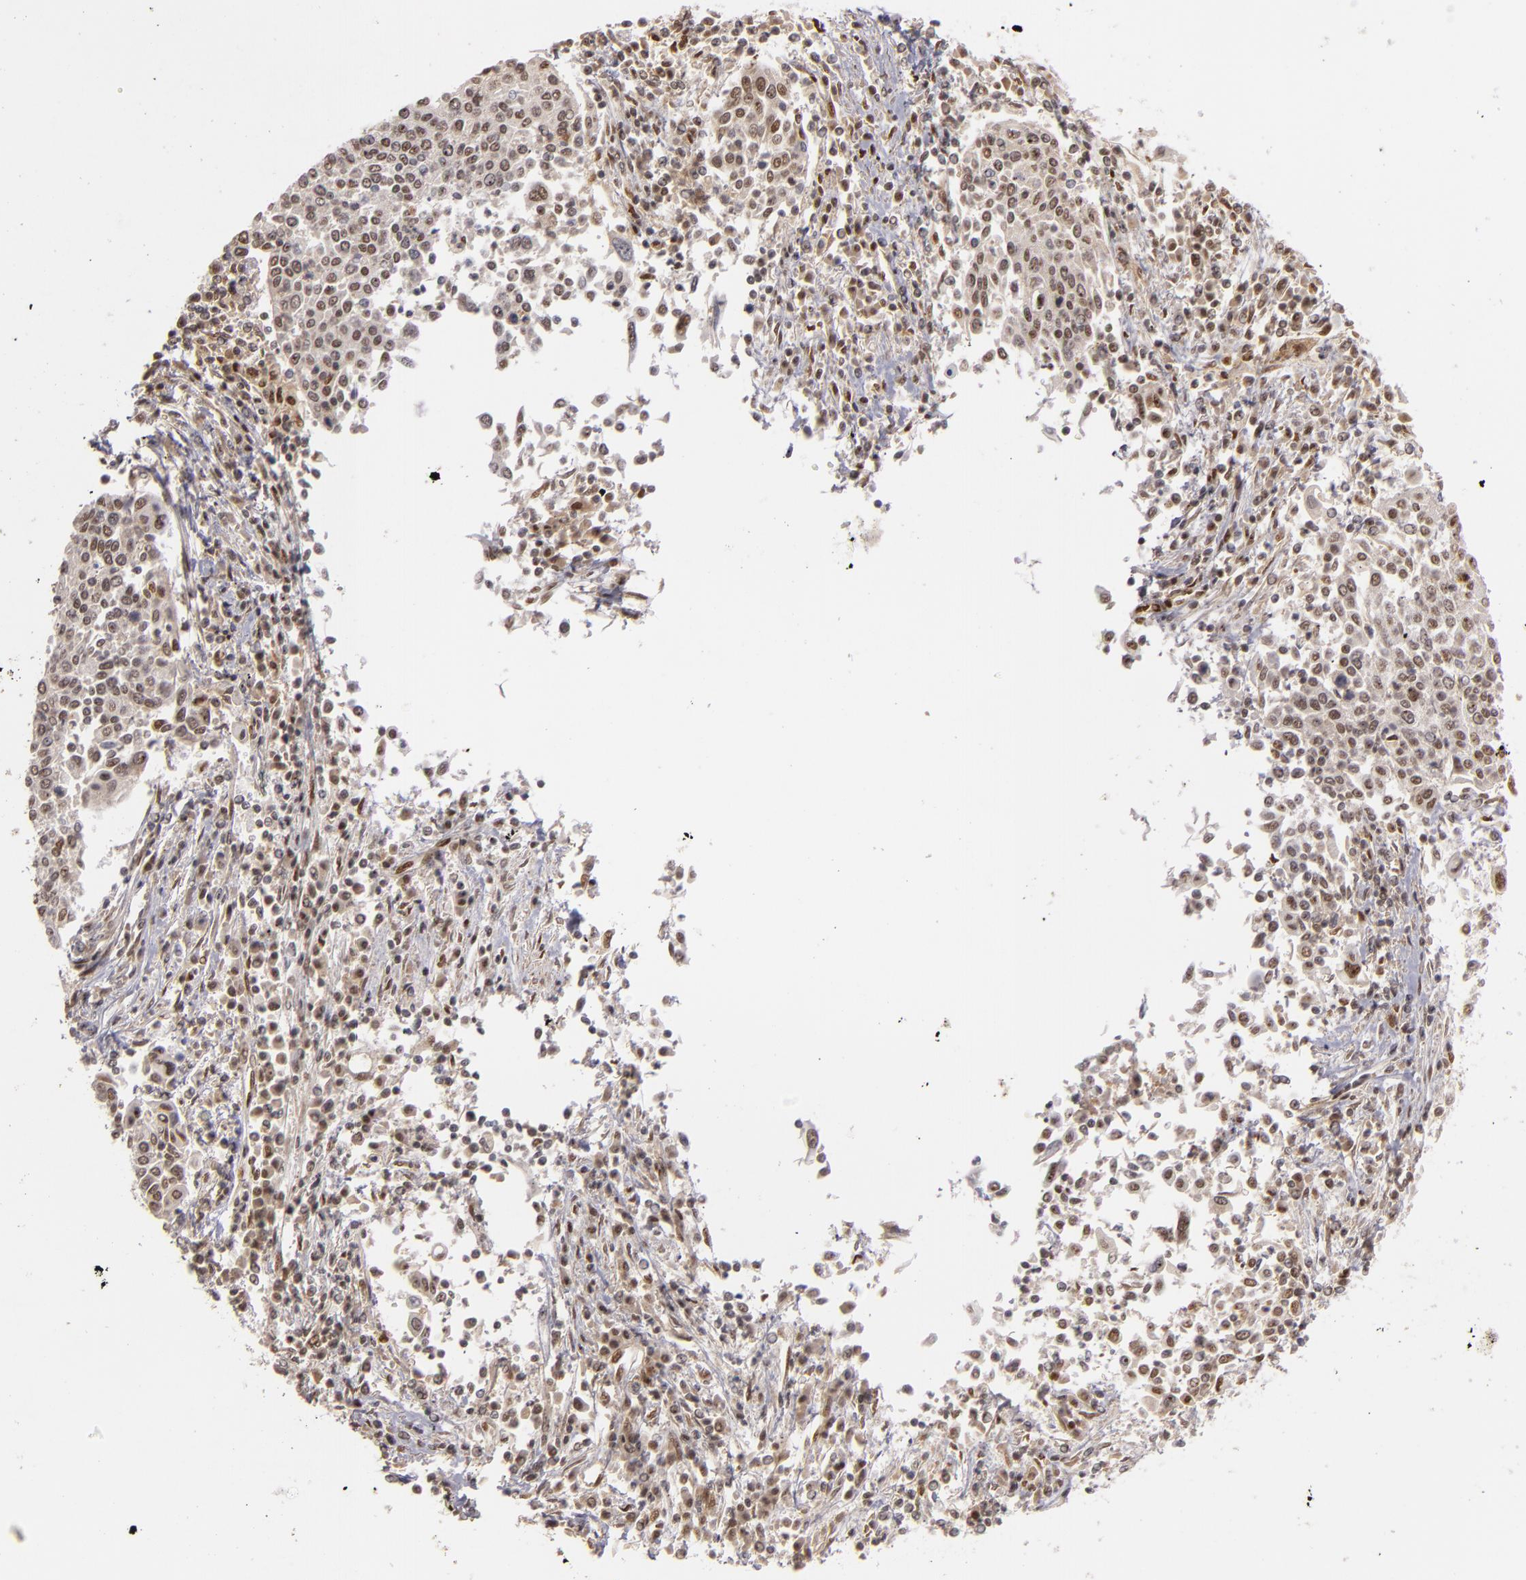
{"staining": {"intensity": "weak", "quantity": "25%-75%", "location": "nuclear"}, "tissue": "cervical cancer", "cell_type": "Tumor cells", "image_type": "cancer", "snomed": [{"axis": "morphology", "description": "Squamous cell carcinoma, NOS"}, {"axis": "topography", "description": "Cervix"}], "caption": "High-power microscopy captured an IHC histopathology image of cervical cancer (squamous cell carcinoma), revealing weak nuclear positivity in approximately 25%-75% of tumor cells. The staining was performed using DAB, with brown indicating positive protein expression. Nuclei are stained blue with hematoxylin.", "gene": "ZNF234", "patient": {"sex": "female", "age": 40}}